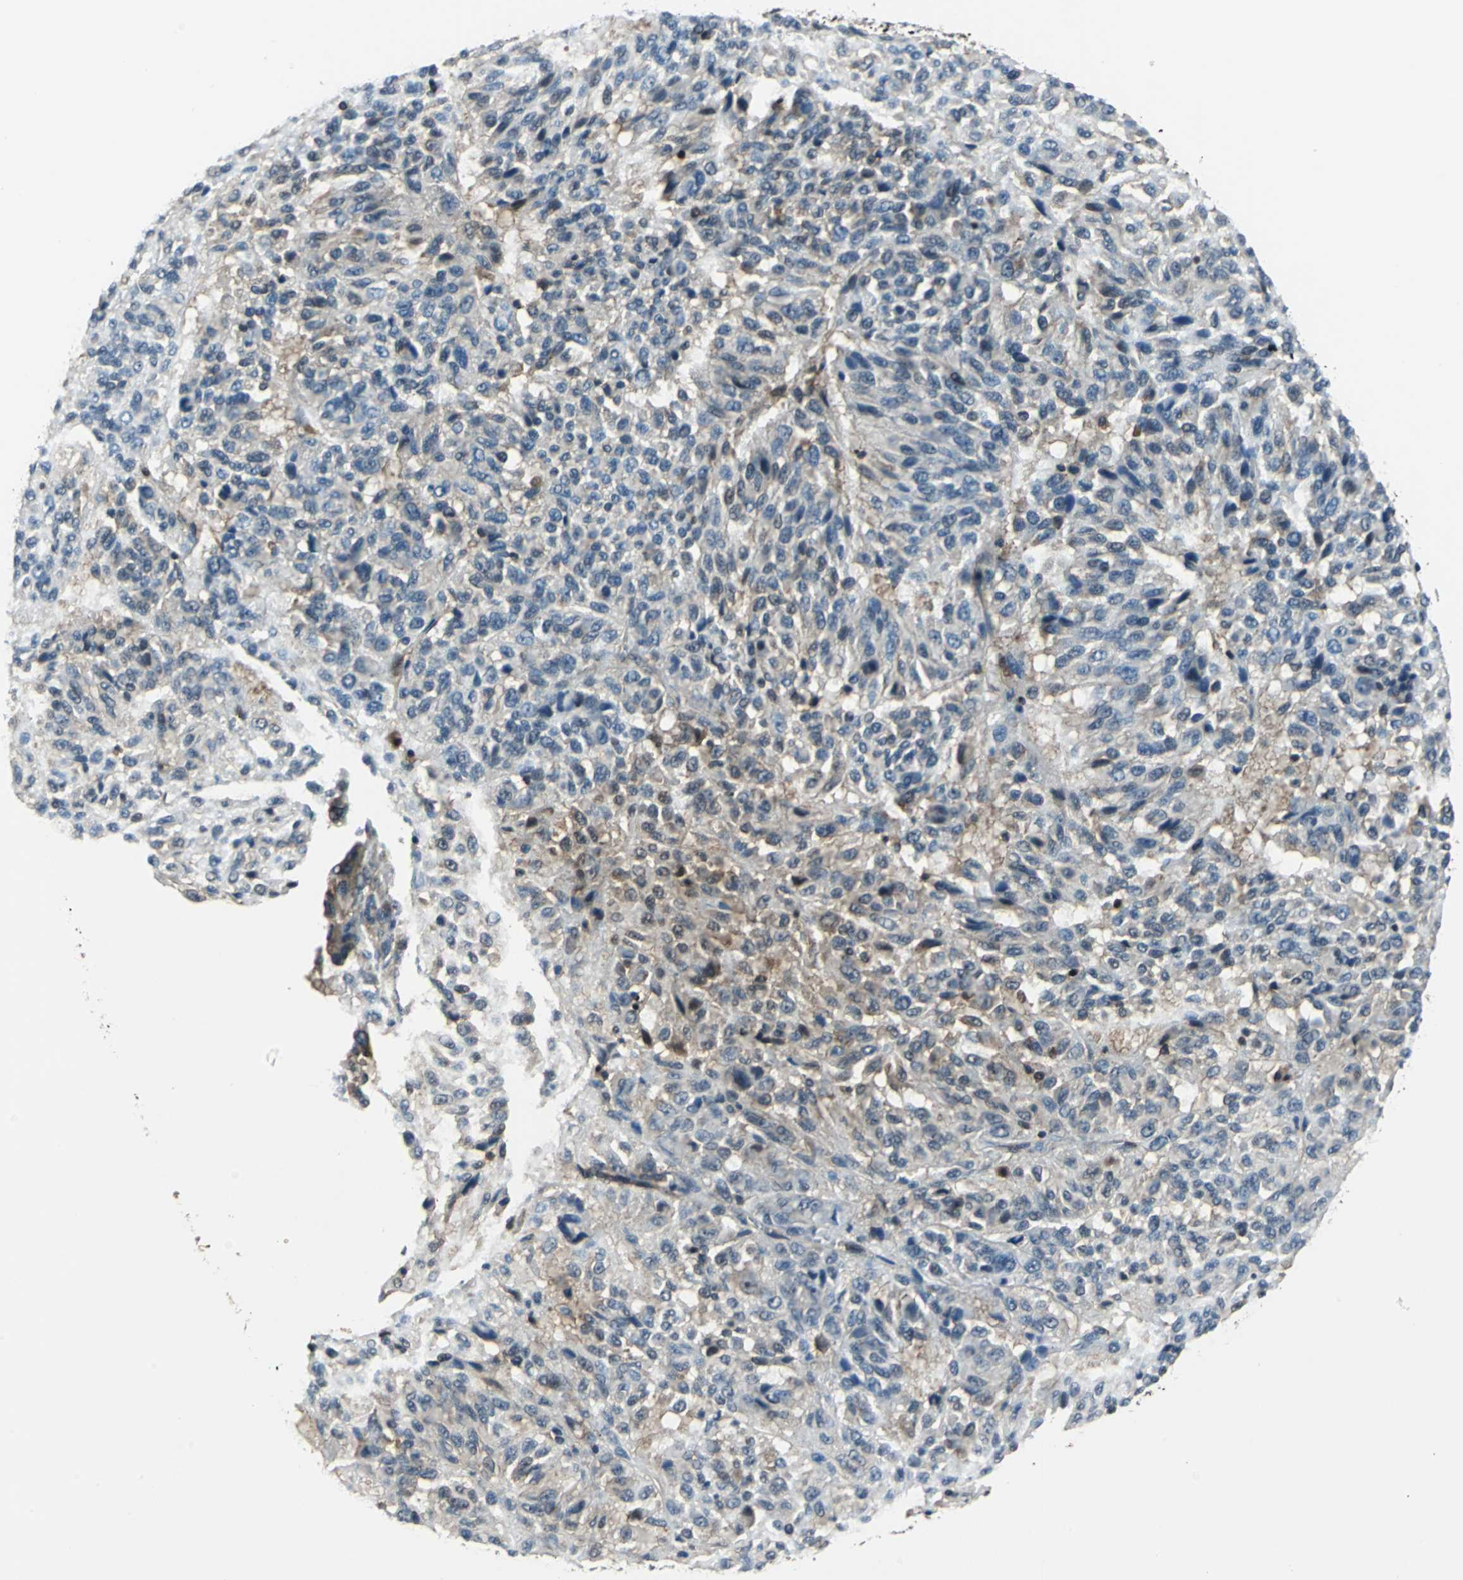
{"staining": {"intensity": "weak", "quantity": "25%-75%", "location": "cytoplasmic/membranous,nuclear"}, "tissue": "melanoma", "cell_type": "Tumor cells", "image_type": "cancer", "snomed": [{"axis": "morphology", "description": "Malignant melanoma, Metastatic site"}, {"axis": "topography", "description": "Lung"}], "caption": "Protein expression analysis of malignant melanoma (metastatic site) demonstrates weak cytoplasmic/membranous and nuclear expression in approximately 25%-75% of tumor cells.", "gene": "PSME1", "patient": {"sex": "male", "age": 64}}